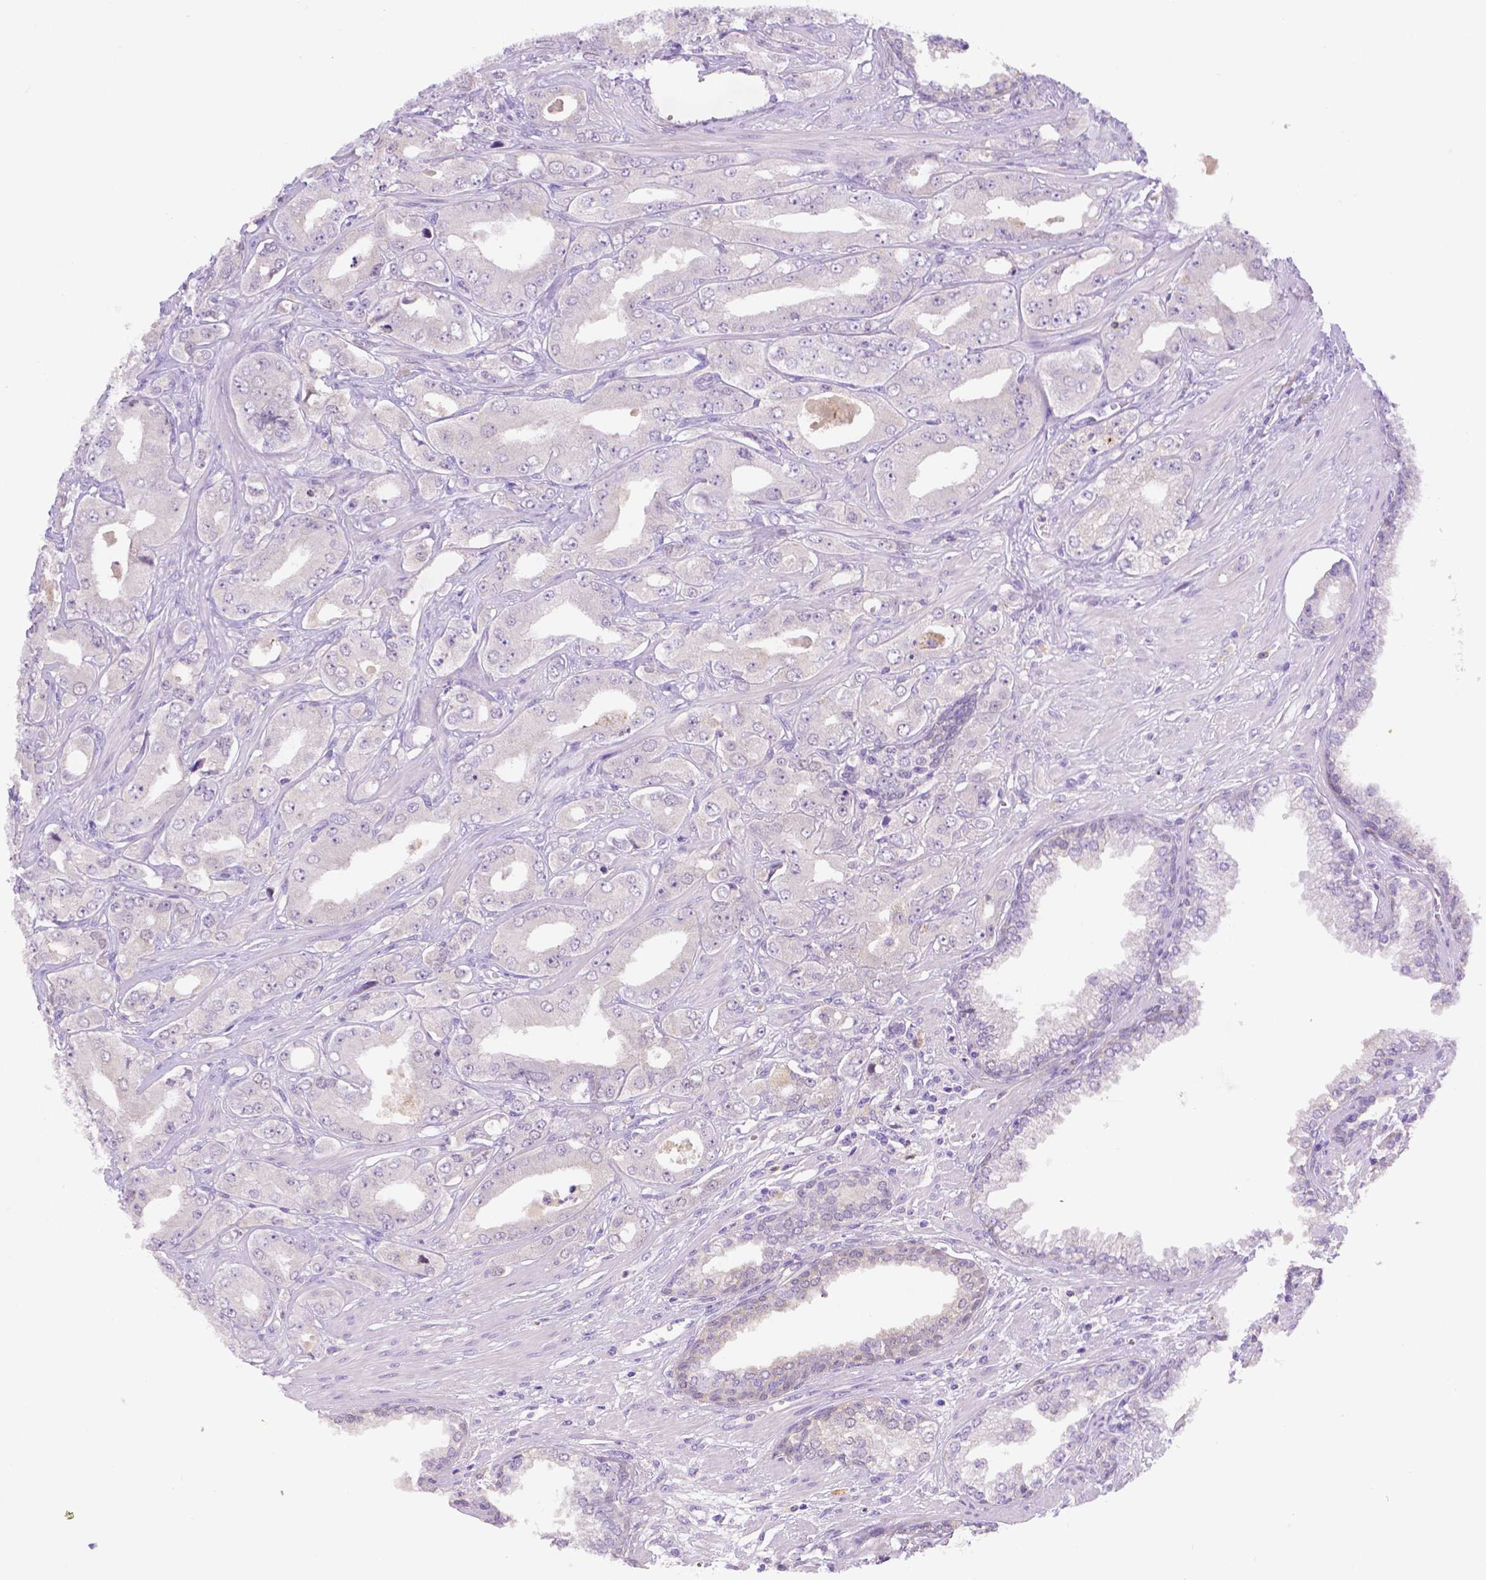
{"staining": {"intensity": "negative", "quantity": "none", "location": "none"}, "tissue": "prostate cancer", "cell_type": "Tumor cells", "image_type": "cancer", "snomed": [{"axis": "morphology", "description": "Adenocarcinoma, Low grade"}, {"axis": "topography", "description": "Prostate"}], "caption": "This is an IHC photomicrograph of human prostate cancer. There is no expression in tumor cells.", "gene": "NXPH2", "patient": {"sex": "male", "age": 60}}